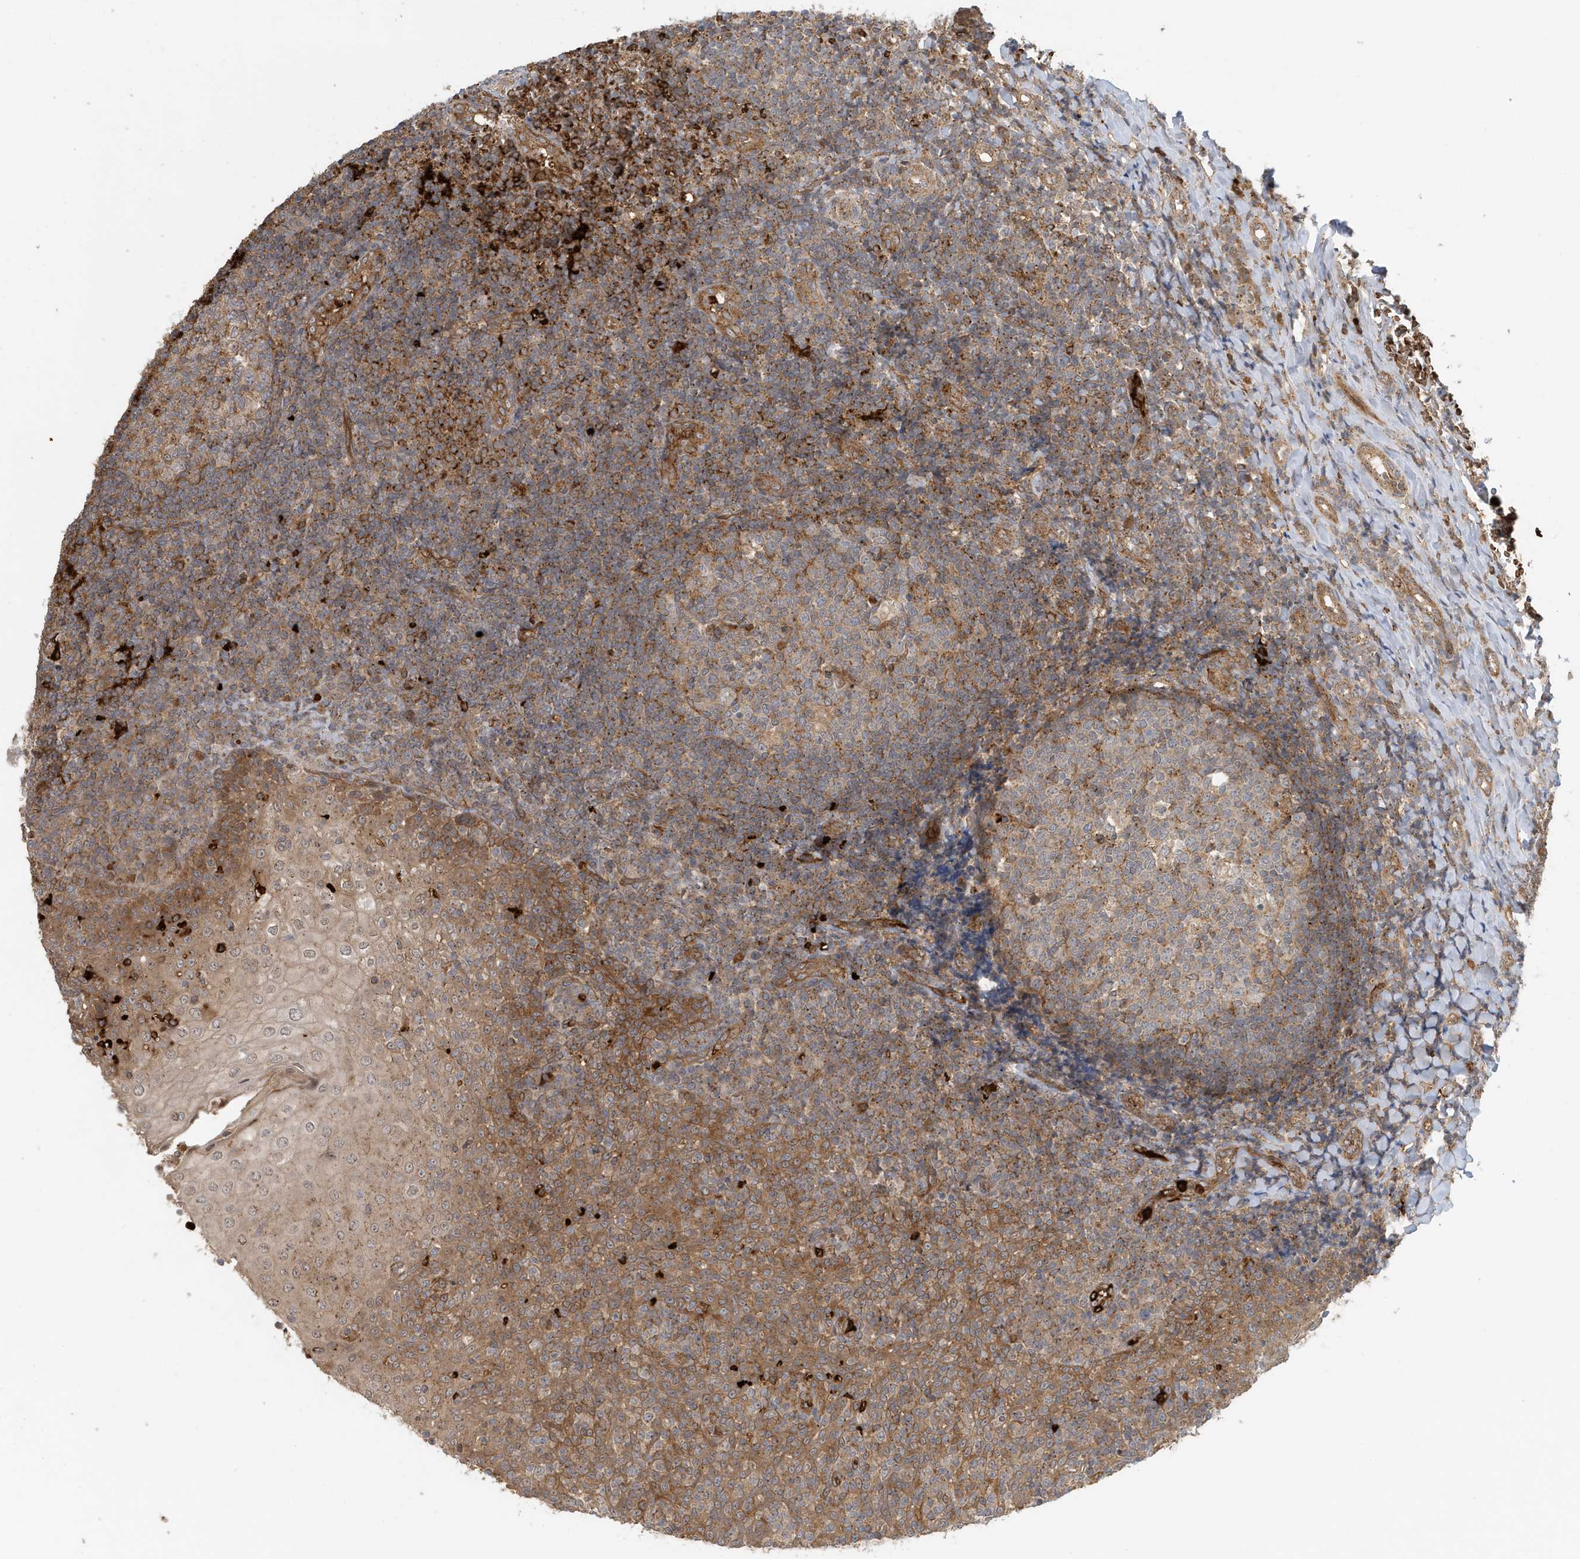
{"staining": {"intensity": "moderate", "quantity": "25%-75%", "location": "cytoplasmic/membranous"}, "tissue": "tonsil", "cell_type": "Germinal center cells", "image_type": "normal", "snomed": [{"axis": "morphology", "description": "Normal tissue, NOS"}, {"axis": "topography", "description": "Tonsil"}], "caption": "Approximately 25%-75% of germinal center cells in benign tonsil demonstrate moderate cytoplasmic/membranous protein staining as visualized by brown immunohistochemical staining.", "gene": "FYCO1", "patient": {"sex": "female", "age": 19}}